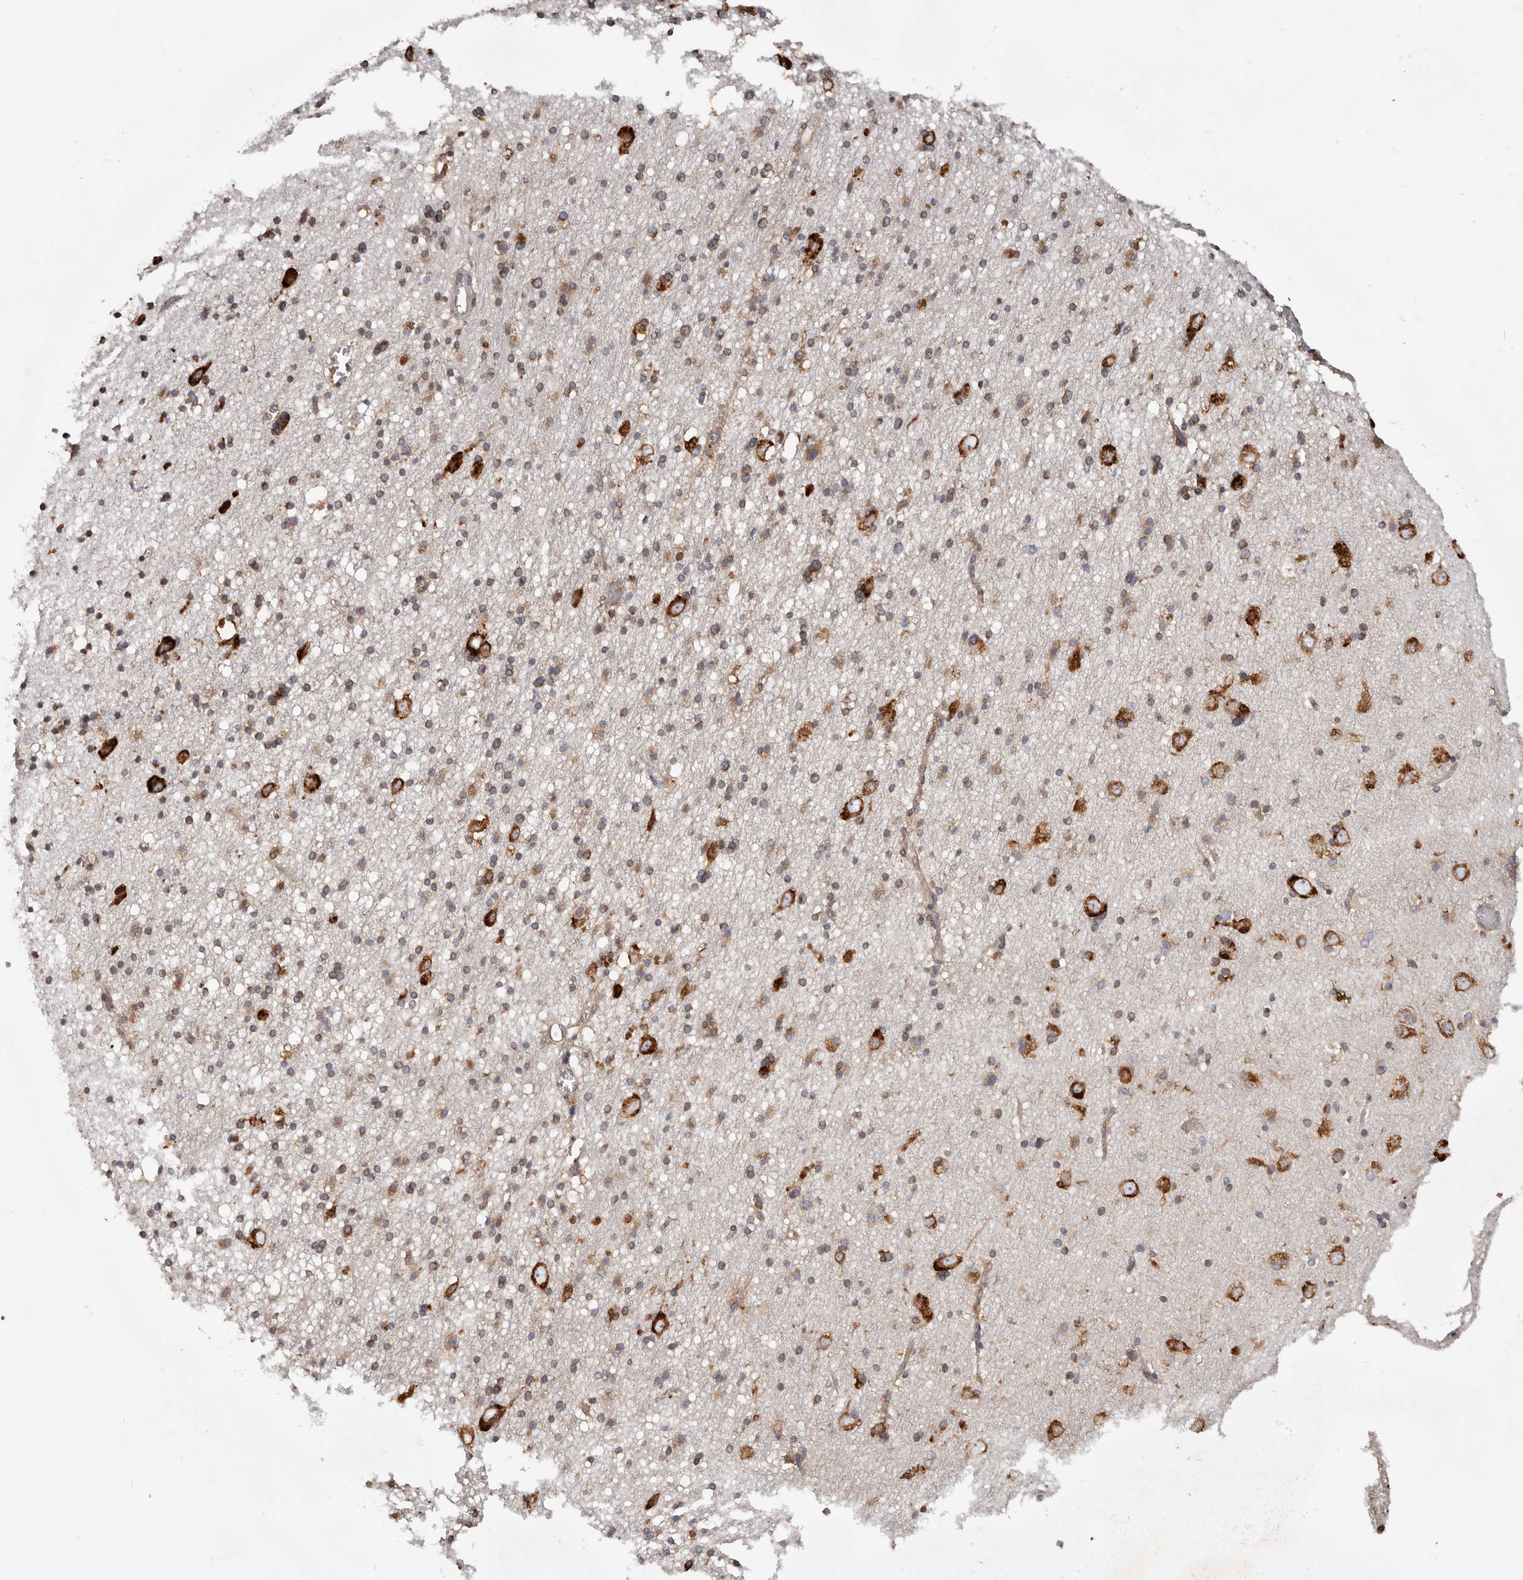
{"staining": {"intensity": "moderate", "quantity": ">75%", "location": "cytoplasmic/membranous"}, "tissue": "cerebral cortex", "cell_type": "Endothelial cells", "image_type": "normal", "snomed": [{"axis": "morphology", "description": "Normal tissue, NOS"}, {"axis": "topography", "description": "Cerebral cortex"}], "caption": "Immunohistochemistry (IHC) micrograph of normal cerebral cortex stained for a protein (brown), which shows medium levels of moderate cytoplasmic/membranous staining in about >75% of endothelial cells.", "gene": "EPRS1", "patient": {"sex": "male", "age": 34}}